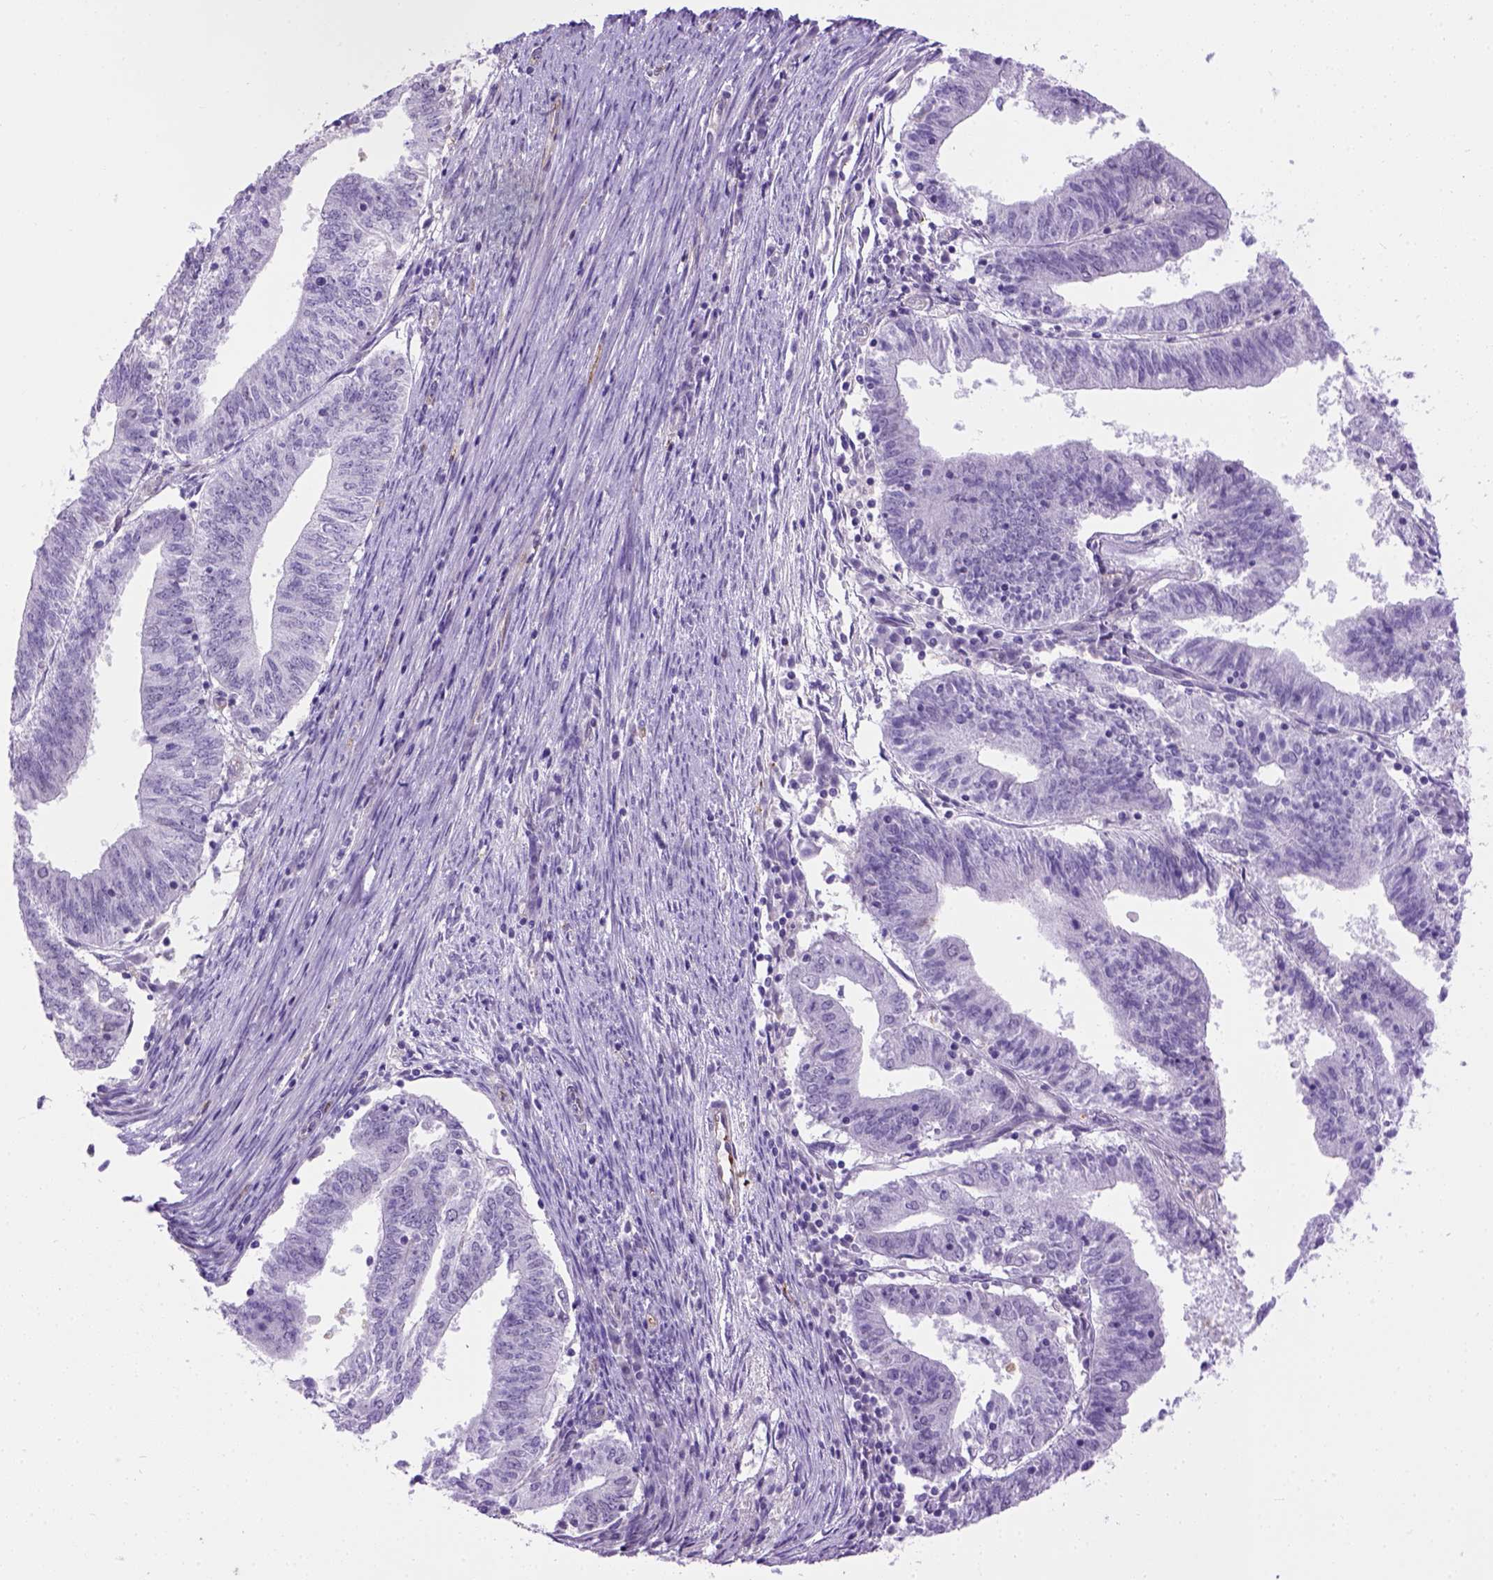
{"staining": {"intensity": "negative", "quantity": "none", "location": "none"}, "tissue": "endometrial cancer", "cell_type": "Tumor cells", "image_type": "cancer", "snomed": [{"axis": "morphology", "description": "Adenocarcinoma, NOS"}, {"axis": "topography", "description": "Endometrium"}], "caption": "An image of endometrial adenocarcinoma stained for a protein demonstrates no brown staining in tumor cells.", "gene": "KAZN", "patient": {"sex": "female", "age": 82}}